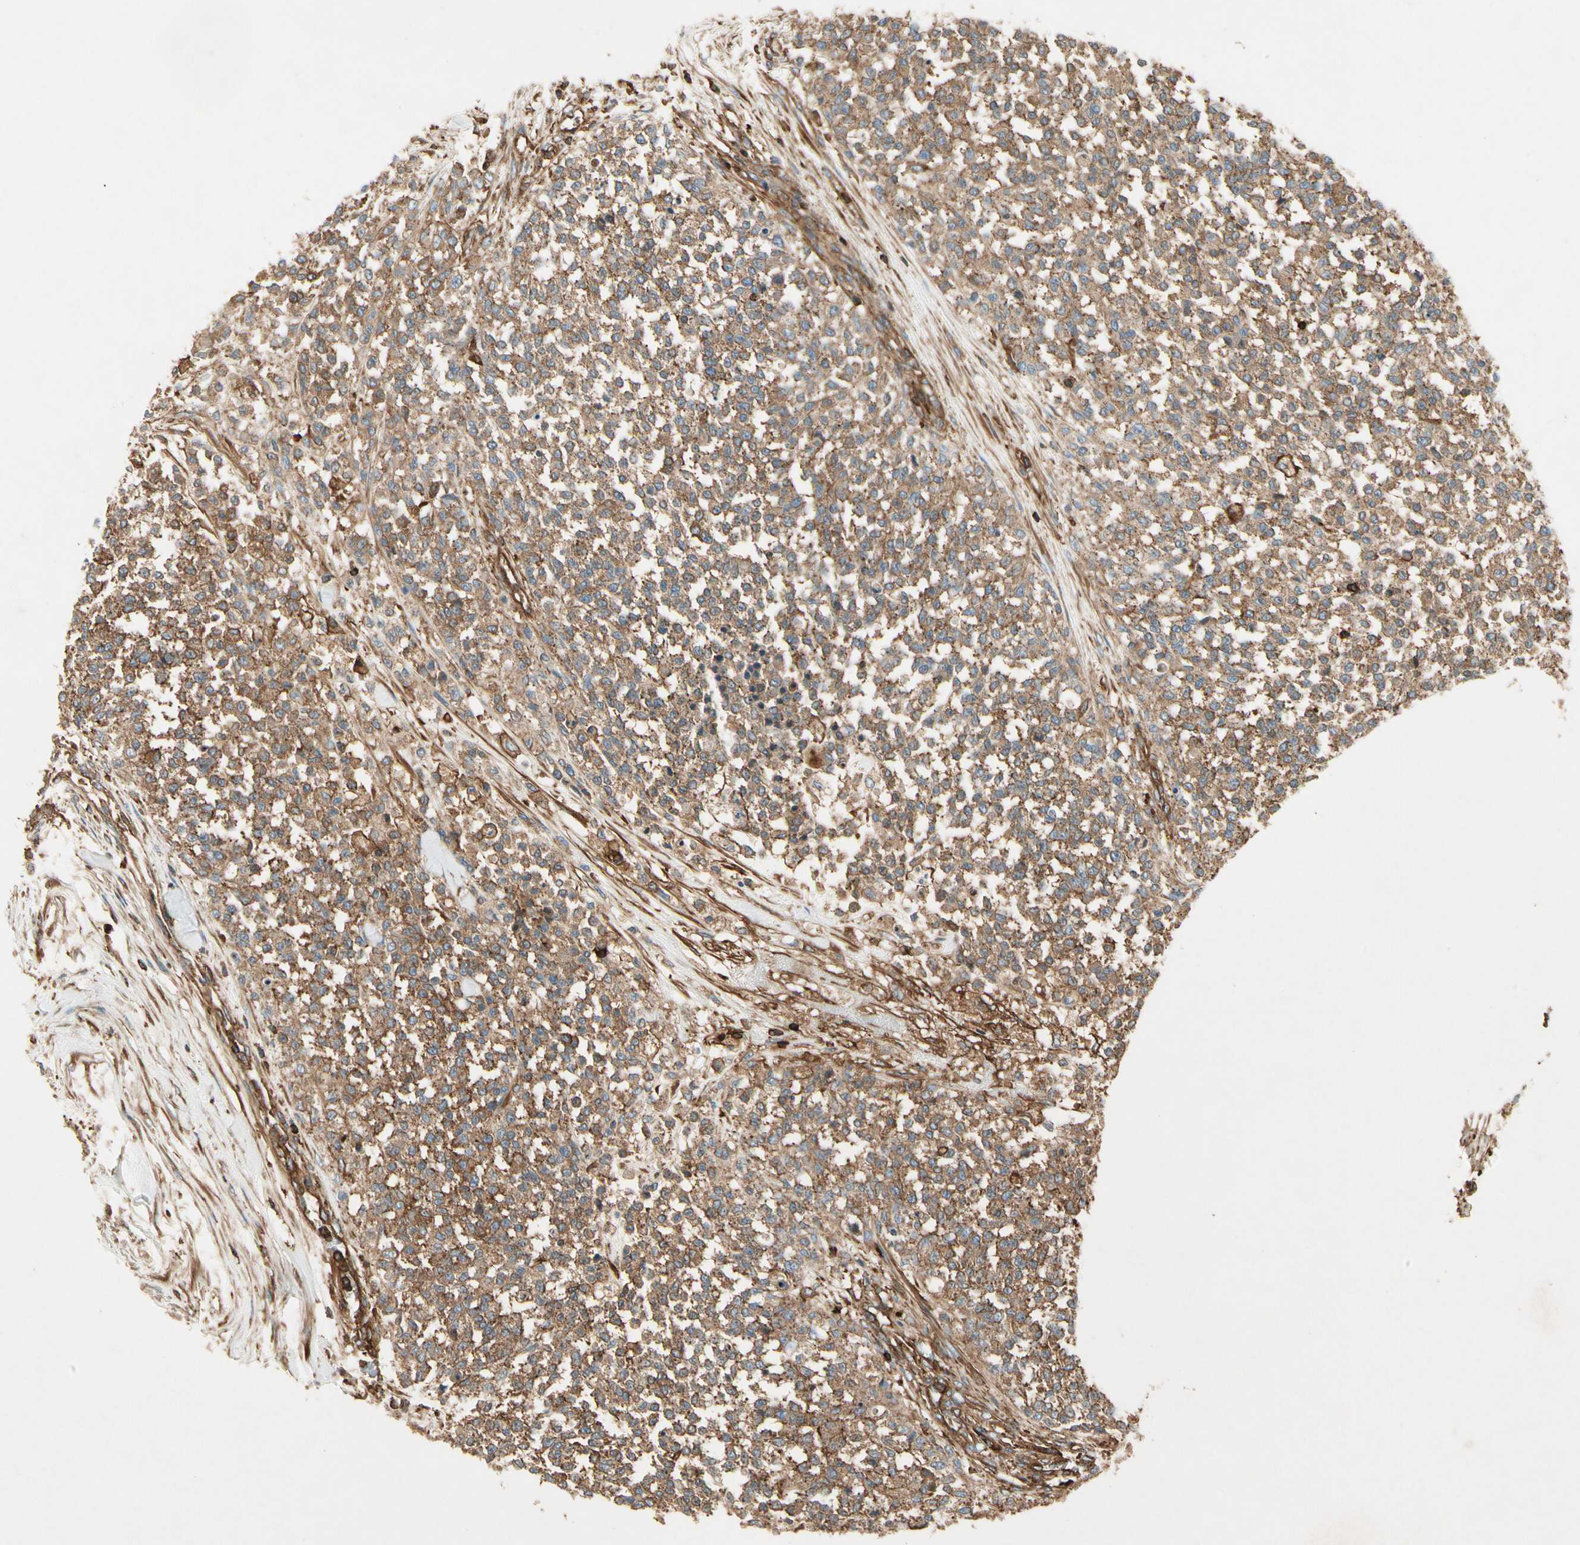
{"staining": {"intensity": "moderate", "quantity": ">75%", "location": "cytoplasmic/membranous"}, "tissue": "testis cancer", "cell_type": "Tumor cells", "image_type": "cancer", "snomed": [{"axis": "morphology", "description": "Seminoma, NOS"}, {"axis": "topography", "description": "Testis"}], "caption": "Testis seminoma tissue demonstrates moderate cytoplasmic/membranous staining in approximately >75% of tumor cells The protein of interest is stained brown, and the nuclei are stained in blue (DAB IHC with brightfield microscopy, high magnification).", "gene": "ARPC2", "patient": {"sex": "male", "age": 59}}